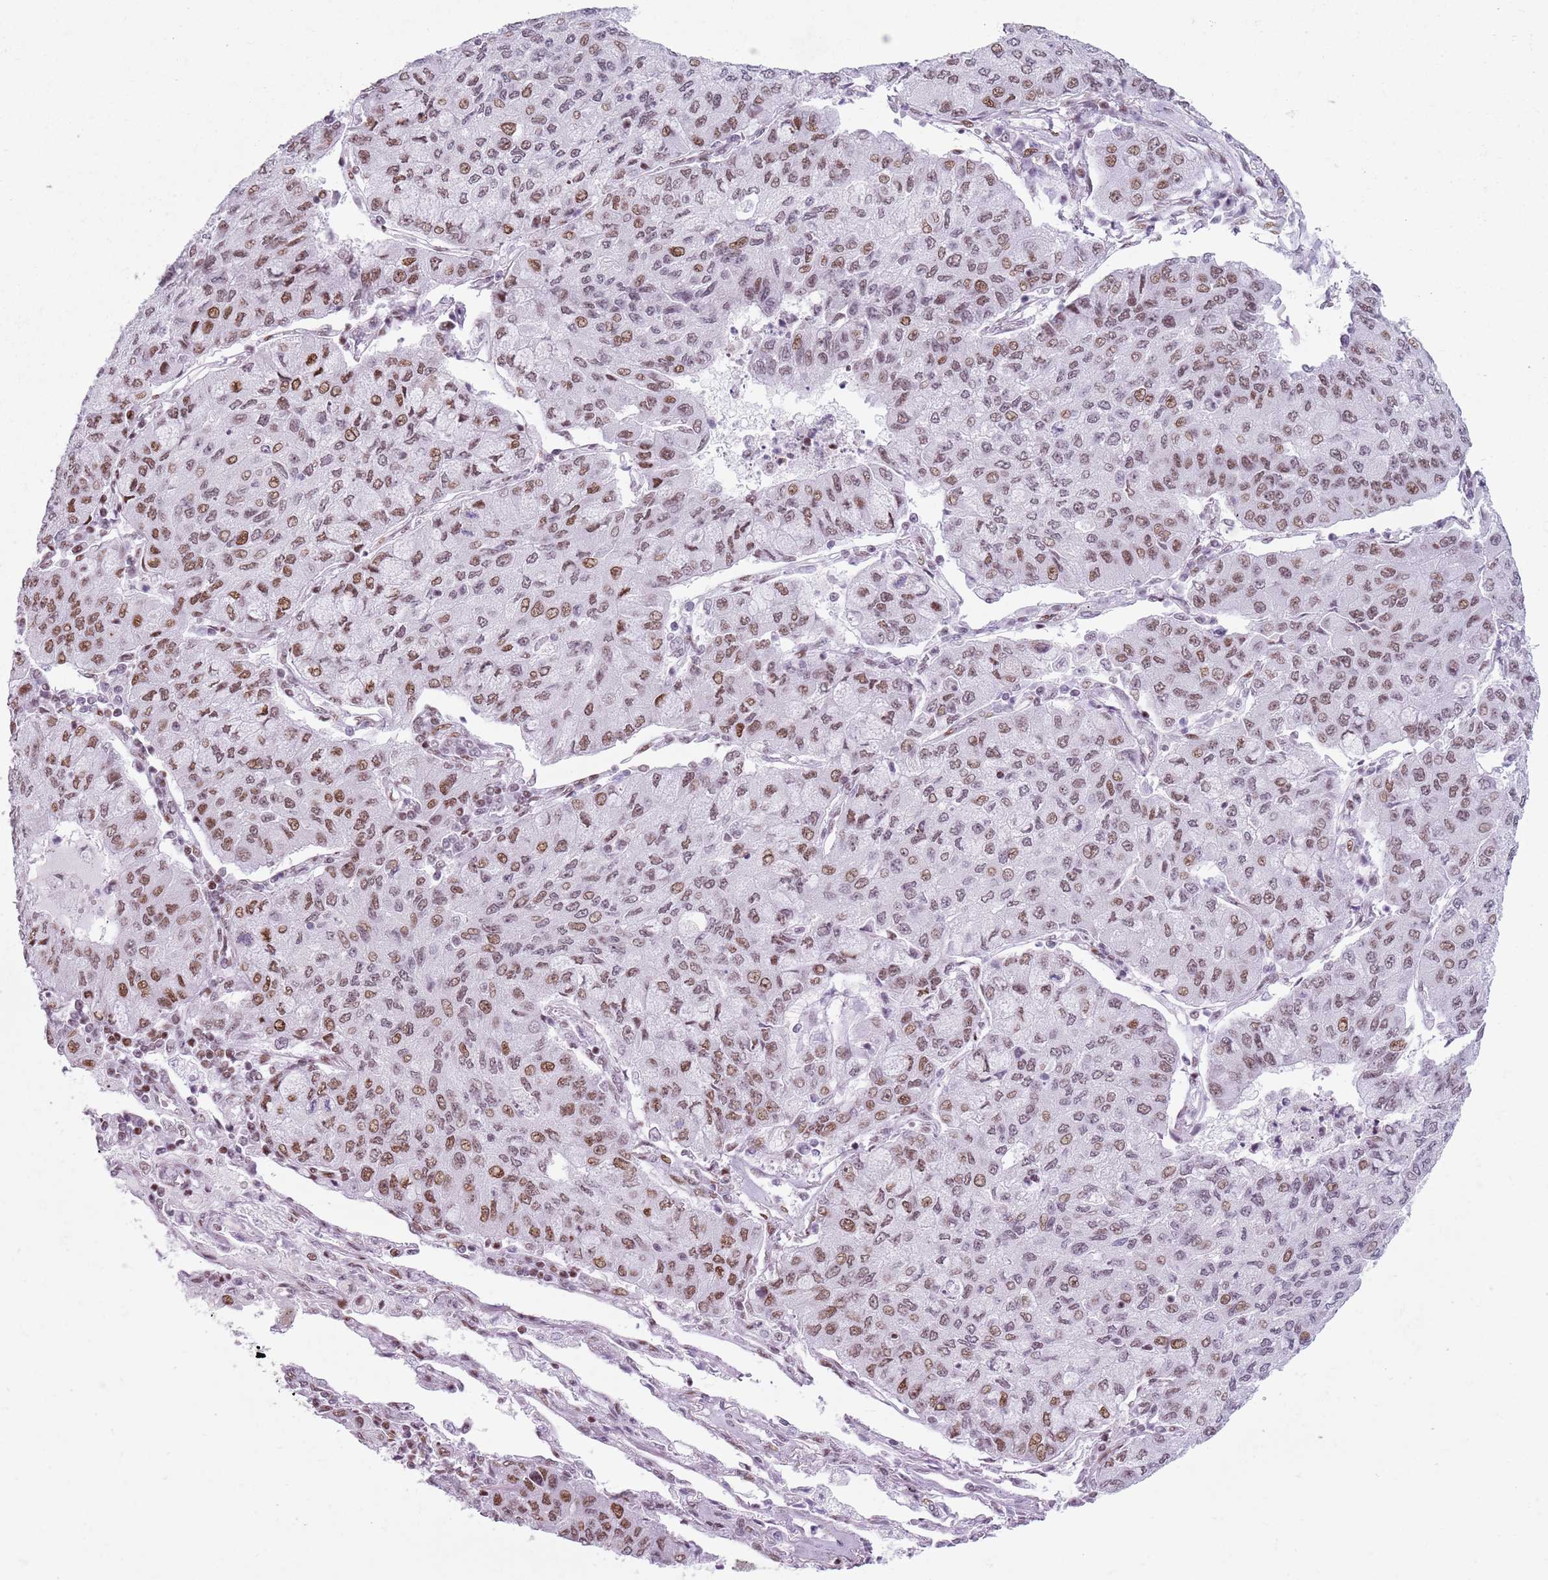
{"staining": {"intensity": "moderate", "quantity": "25%-75%", "location": "nuclear"}, "tissue": "lung cancer", "cell_type": "Tumor cells", "image_type": "cancer", "snomed": [{"axis": "morphology", "description": "Squamous cell carcinoma, NOS"}, {"axis": "topography", "description": "Lung"}], "caption": "An image showing moderate nuclear positivity in about 25%-75% of tumor cells in squamous cell carcinoma (lung), as visualized by brown immunohistochemical staining.", "gene": "FAM104B", "patient": {"sex": "male", "age": 74}}